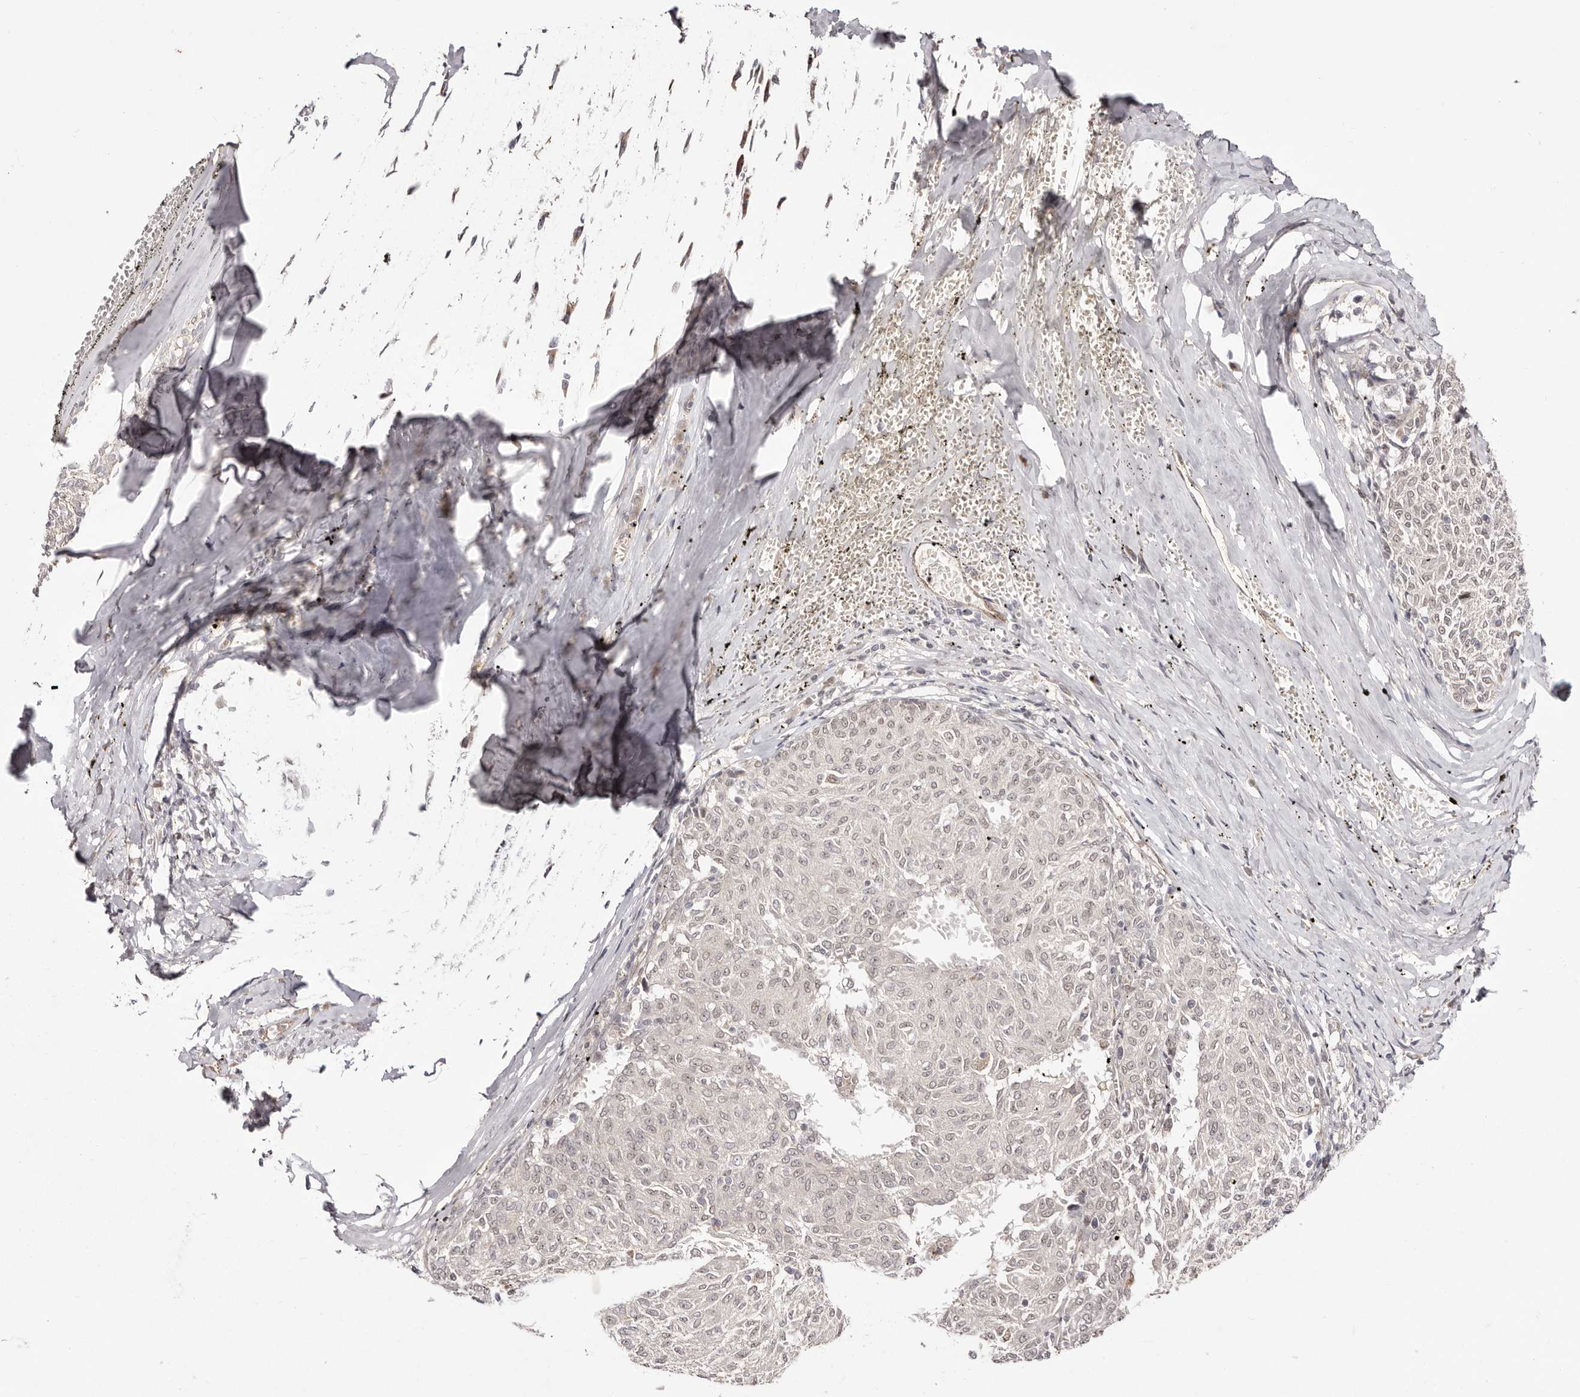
{"staining": {"intensity": "weak", "quantity": "<25%", "location": "cytoplasmic/membranous,nuclear"}, "tissue": "melanoma", "cell_type": "Tumor cells", "image_type": "cancer", "snomed": [{"axis": "morphology", "description": "Malignant melanoma, NOS"}, {"axis": "topography", "description": "Skin"}], "caption": "High power microscopy micrograph of an immunohistochemistry photomicrograph of malignant melanoma, revealing no significant expression in tumor cells. (DAB immunohistochemistry (IHC) with hematoxylin counter stain).", "gene": "EGR3", "patient": {"sex": "female", "age": 72}}